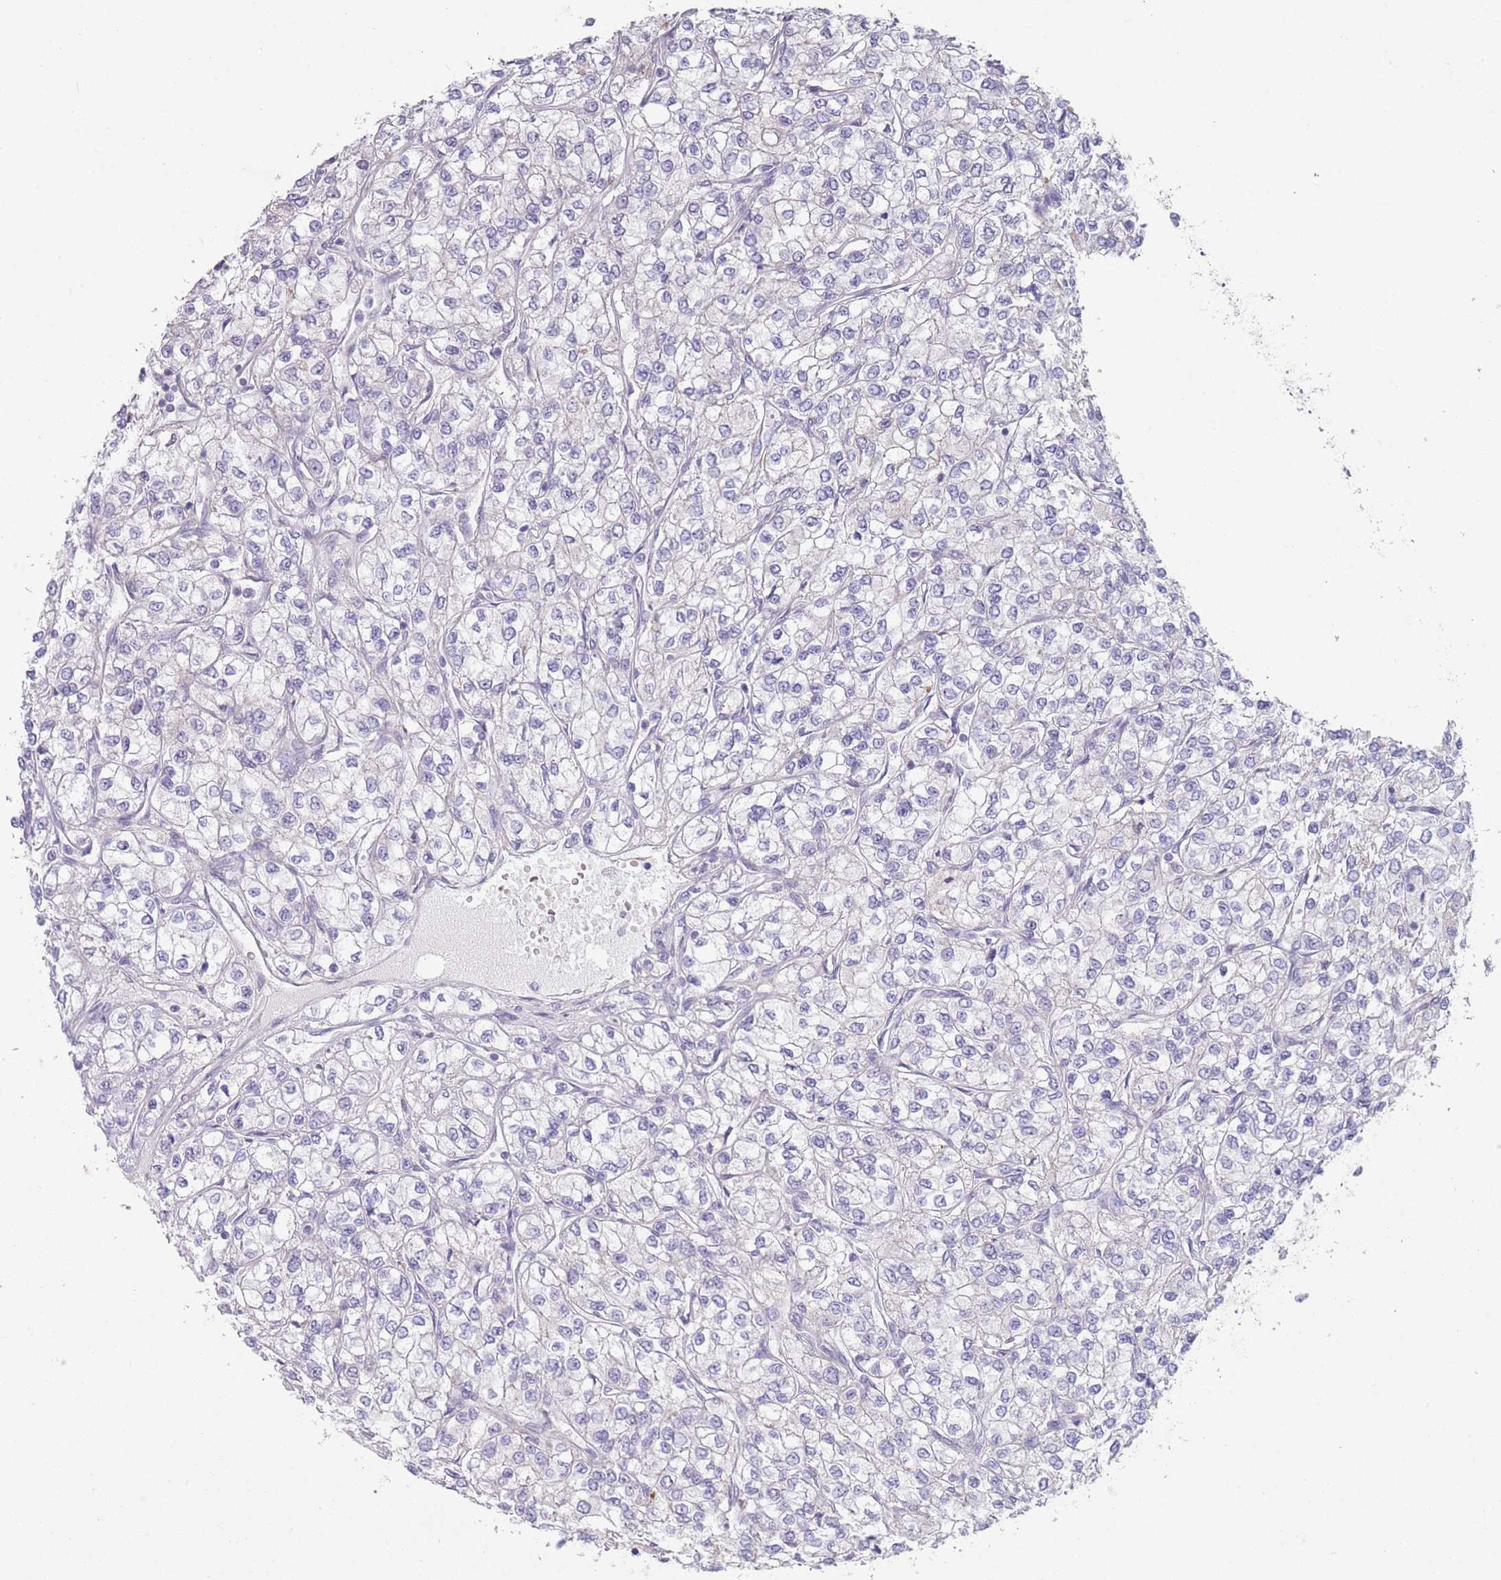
{"staining": {"intensity": "negative", "quantity": "none", "location": "none"}, "tissue": "renal cancer", "cell_type": "Tumor cells", "image_type": "cancer", "snomed": [{"axis": "morphology", "description": "Adenocarcinoma, NOS"}, {"axis": "topography", "description": "Kidney"}], "caption": "DAB (3,3'-diaminobenzidine) immunohistochemical staining of renal cancer (adenocarcinoma) demonstrates no significant positivity in tumor cells.", "gene": "PAIP2B", "patient": {"sex": "male", "age": 80}}